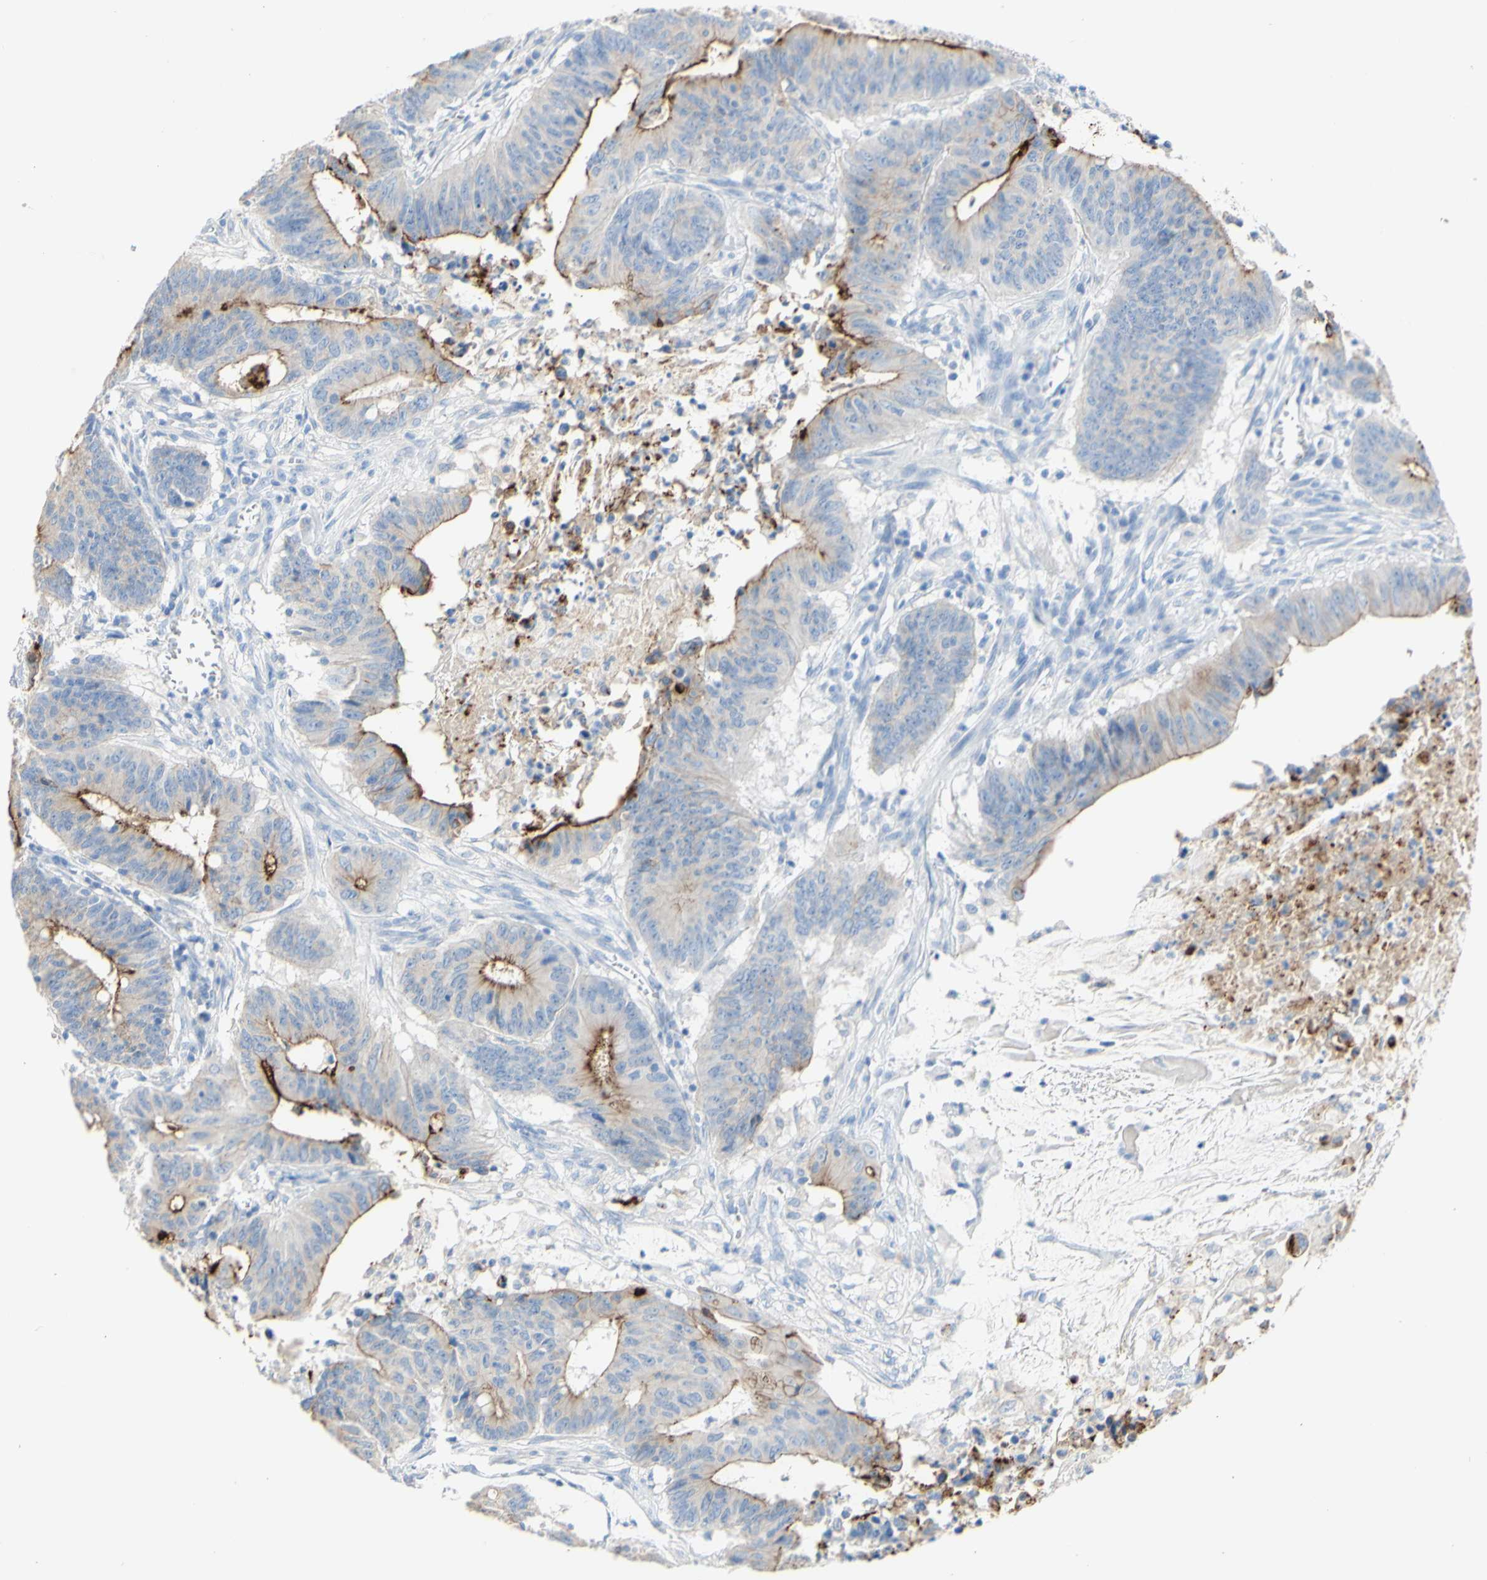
{"staining": {"intensity": "moderate", "quantity": "25%-75%", "location": "cytoplasmic/membranous"}, "tissue": "colorectal cancer", "cell_type": "Tumor cells", "image_type": "cancer", "snomed": [{"axis": "morphology", "description": "Adenocarcinoma, NOS"}, {"axis": "topography", "description": "Colon"}], "caption": "This photomicrograph shows immunohistochemistry (IHC) staining of human colorectal cancer (adenocarcinoma), with medium moderate cytoplasmic/membranous staining in approximately 25%-75% of tumor cells.", "gene": "DSC2", "patient": {"sex": "male", "age": 45}}